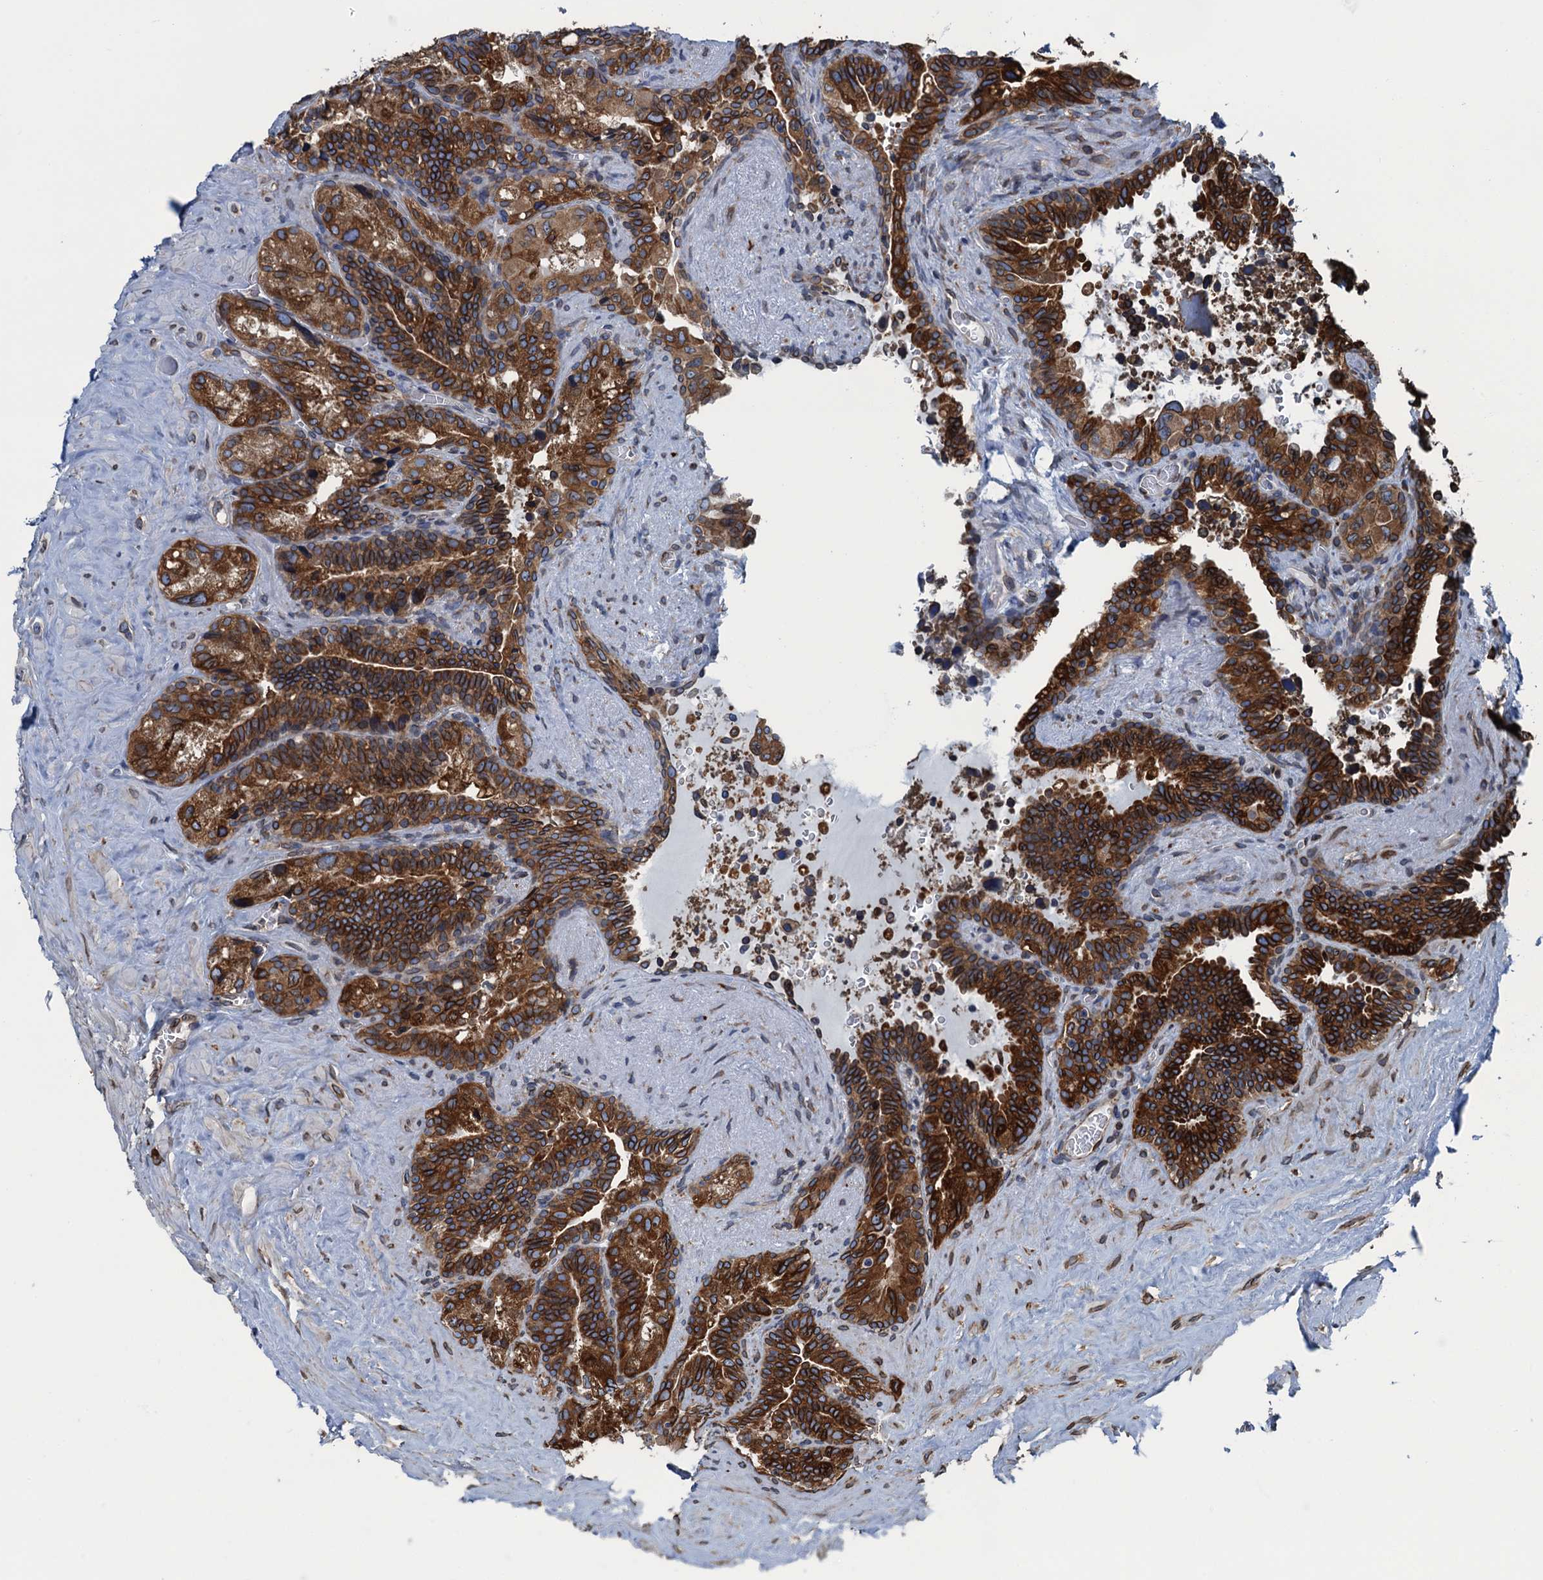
{"staining": {"intensity": "strong", "quantity": ">75%", "location": "cytoplasmic/membranous"}, "tissue": "seminal vesicle", "cell_type": "Glandular cells", "image_type": "normal", "snomed": [{"axis": "morphology", "description": "Normal tissue, NOS"}, {"axis": "topography", "description": "Seminal veicle"}], "caption": "Immunohistochemical staining of benign seminal vesicle reveals strong cytoplasmic/membranous protein staining in about >75% of glandular cells.", "gene": "TMEM205", "patient": {"sex": "male", "age": 68}}